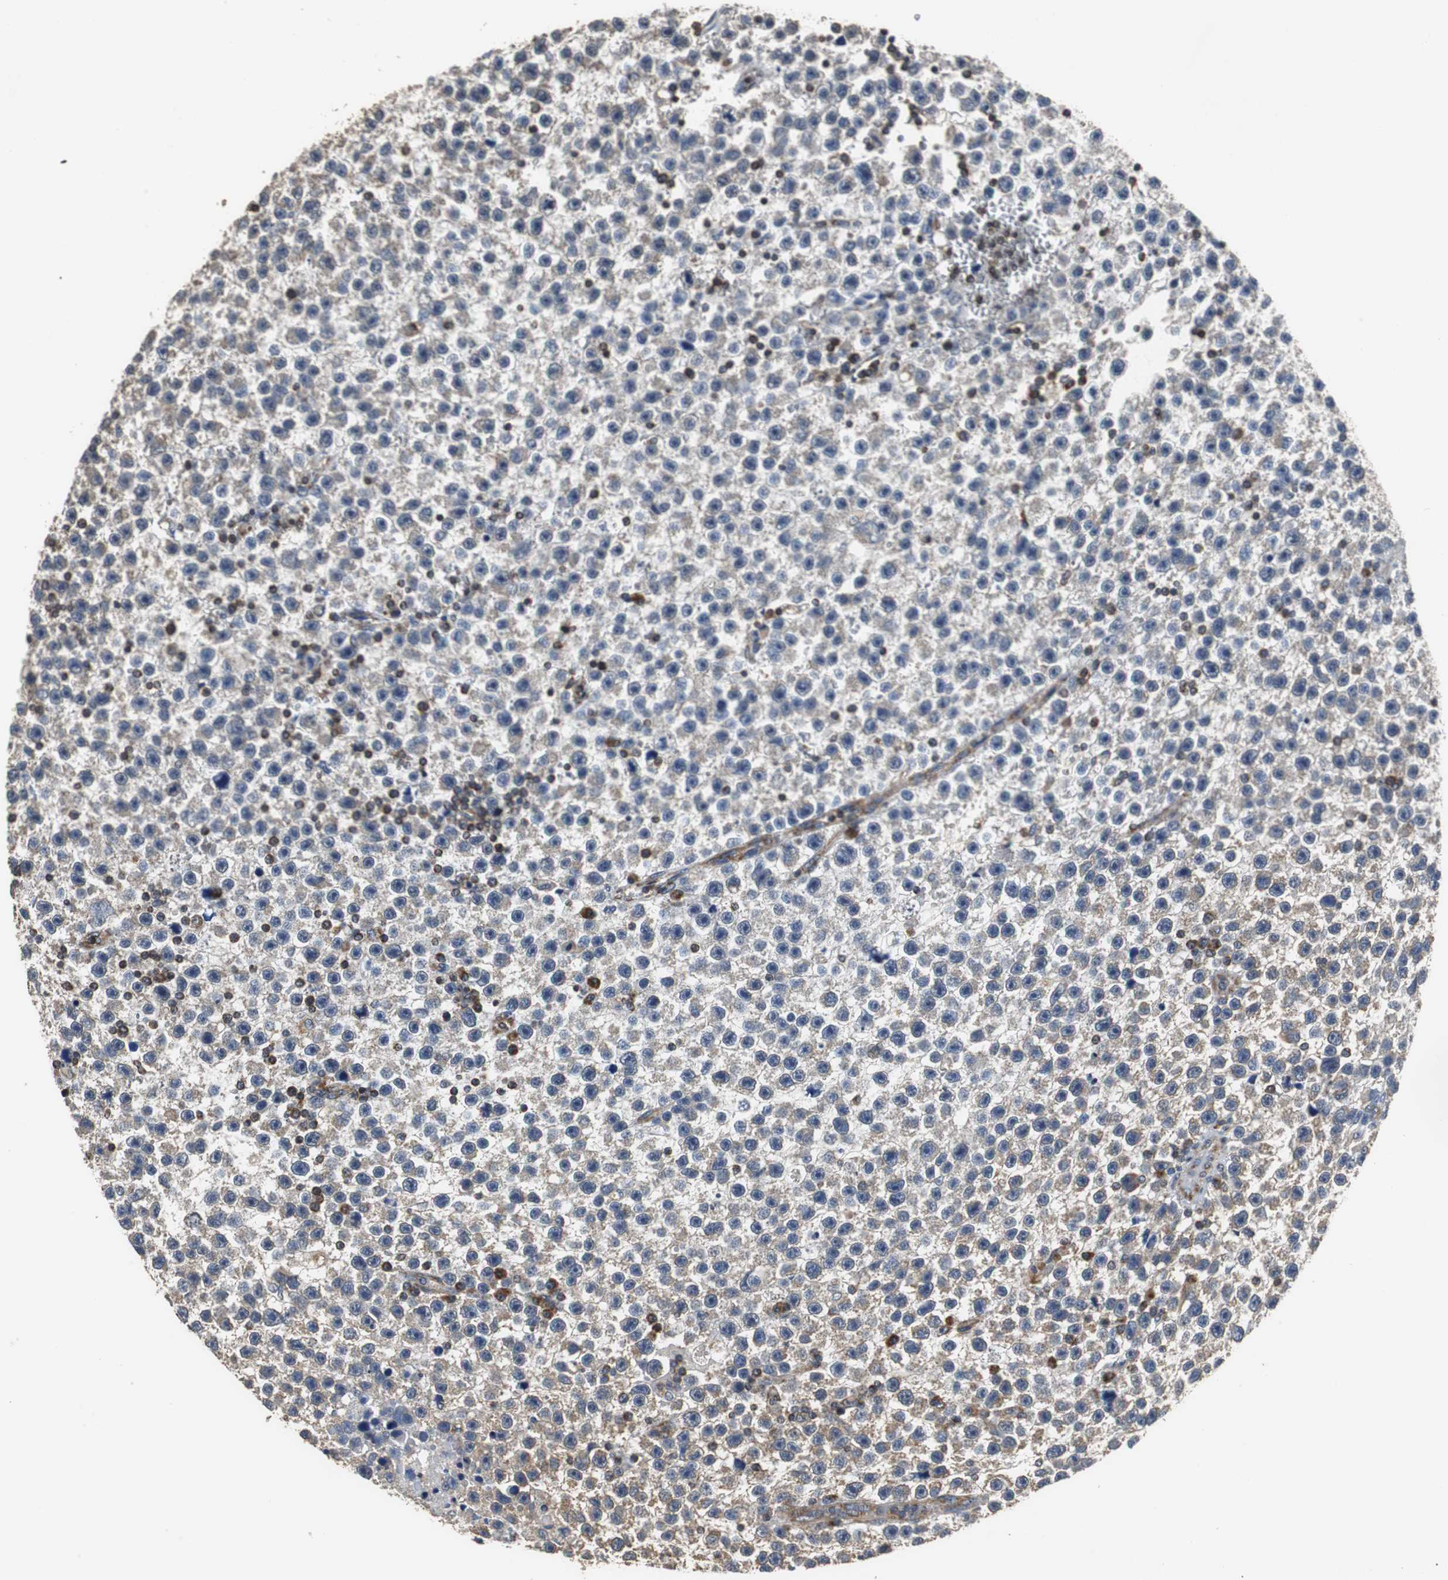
{"staining": {"intensity": "weak", "quantity": "25%-75%", "location": "cytoplasmic/membranous"}, "tissue": "testis cancer", "cell_type": "Tumor cells", "image_type": "cancer", "snomed": [{"axis": "morphology", "description": "Seminoma, NOS"}, {"axis": "topography", "description": "Testis"}], "caption": "Brown immunohistochemical staining in human testis cancer displays weak cytoplasmic/membranous staining in about 25%-75% of tumor cells.", "gene": "NNT", "patient": {"sex": "male", "age": 33}}